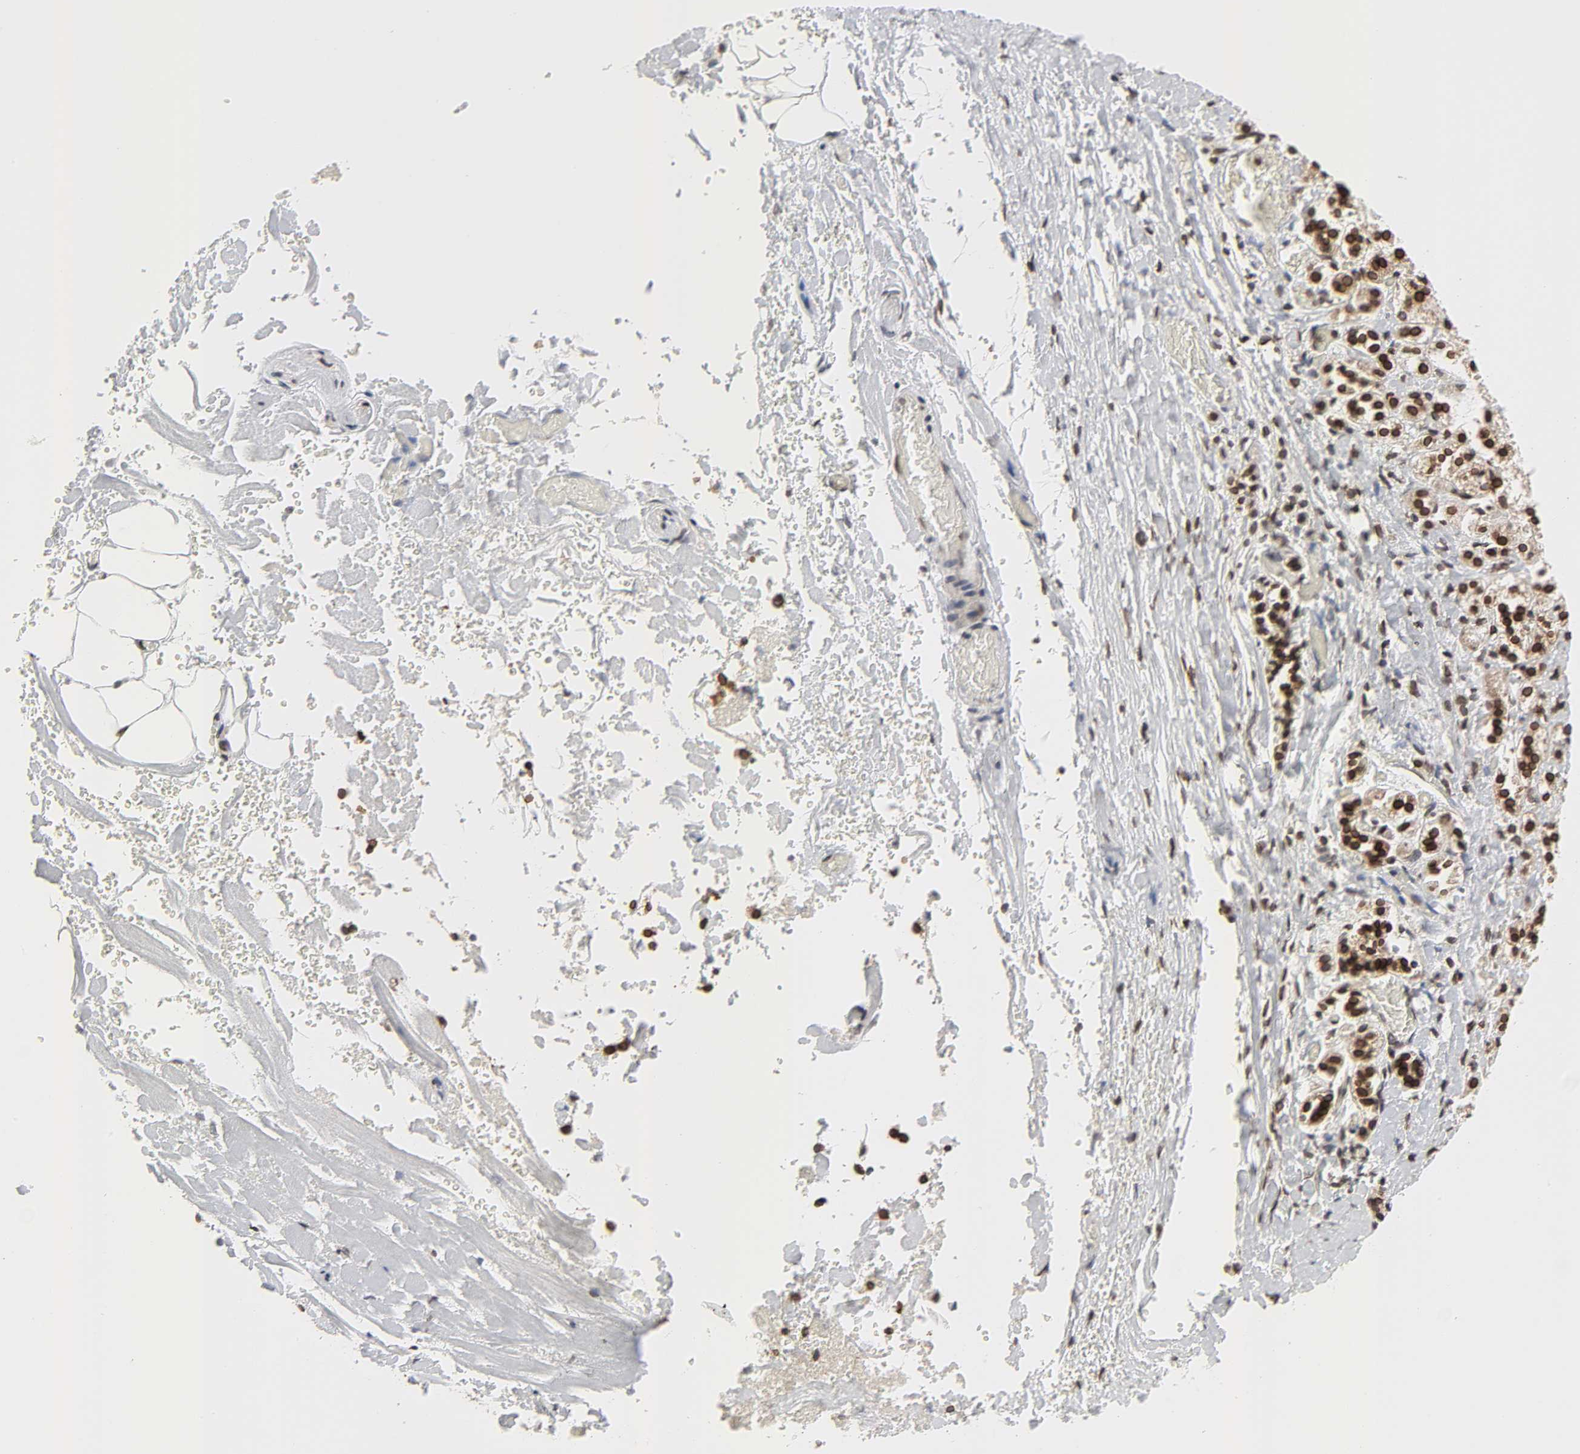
{"staining": {"intensity": "strong", "quantity": ">75%", "location": "cytoplasmic/membranous,nuclear"}, "tissue": "adrenal gland", "cell_type": "Glandular cells", "image_type": "normal", "snomed": [{"axis": "morphology", "description": "Normal tissue, NOS"}, {"axis": "topography", "description": "Adrenal gland"}], "caption": "Immunohistochemistry staining of benign adrenal gland, which displays high levels of strong cytoplasmic/membranous,nuclear staining in about >75% of glandular cells indicating strong cytoplasmic/membranous,nuclear protein positivity. The staining was performed using DAB (3,3'-diaminobenzidine) (brown) for protein detection and nuclei were counterstained in hematoxylin (blue).", "gene": "RANGAP1", "patient": {"sex": "female", "age": 44}}